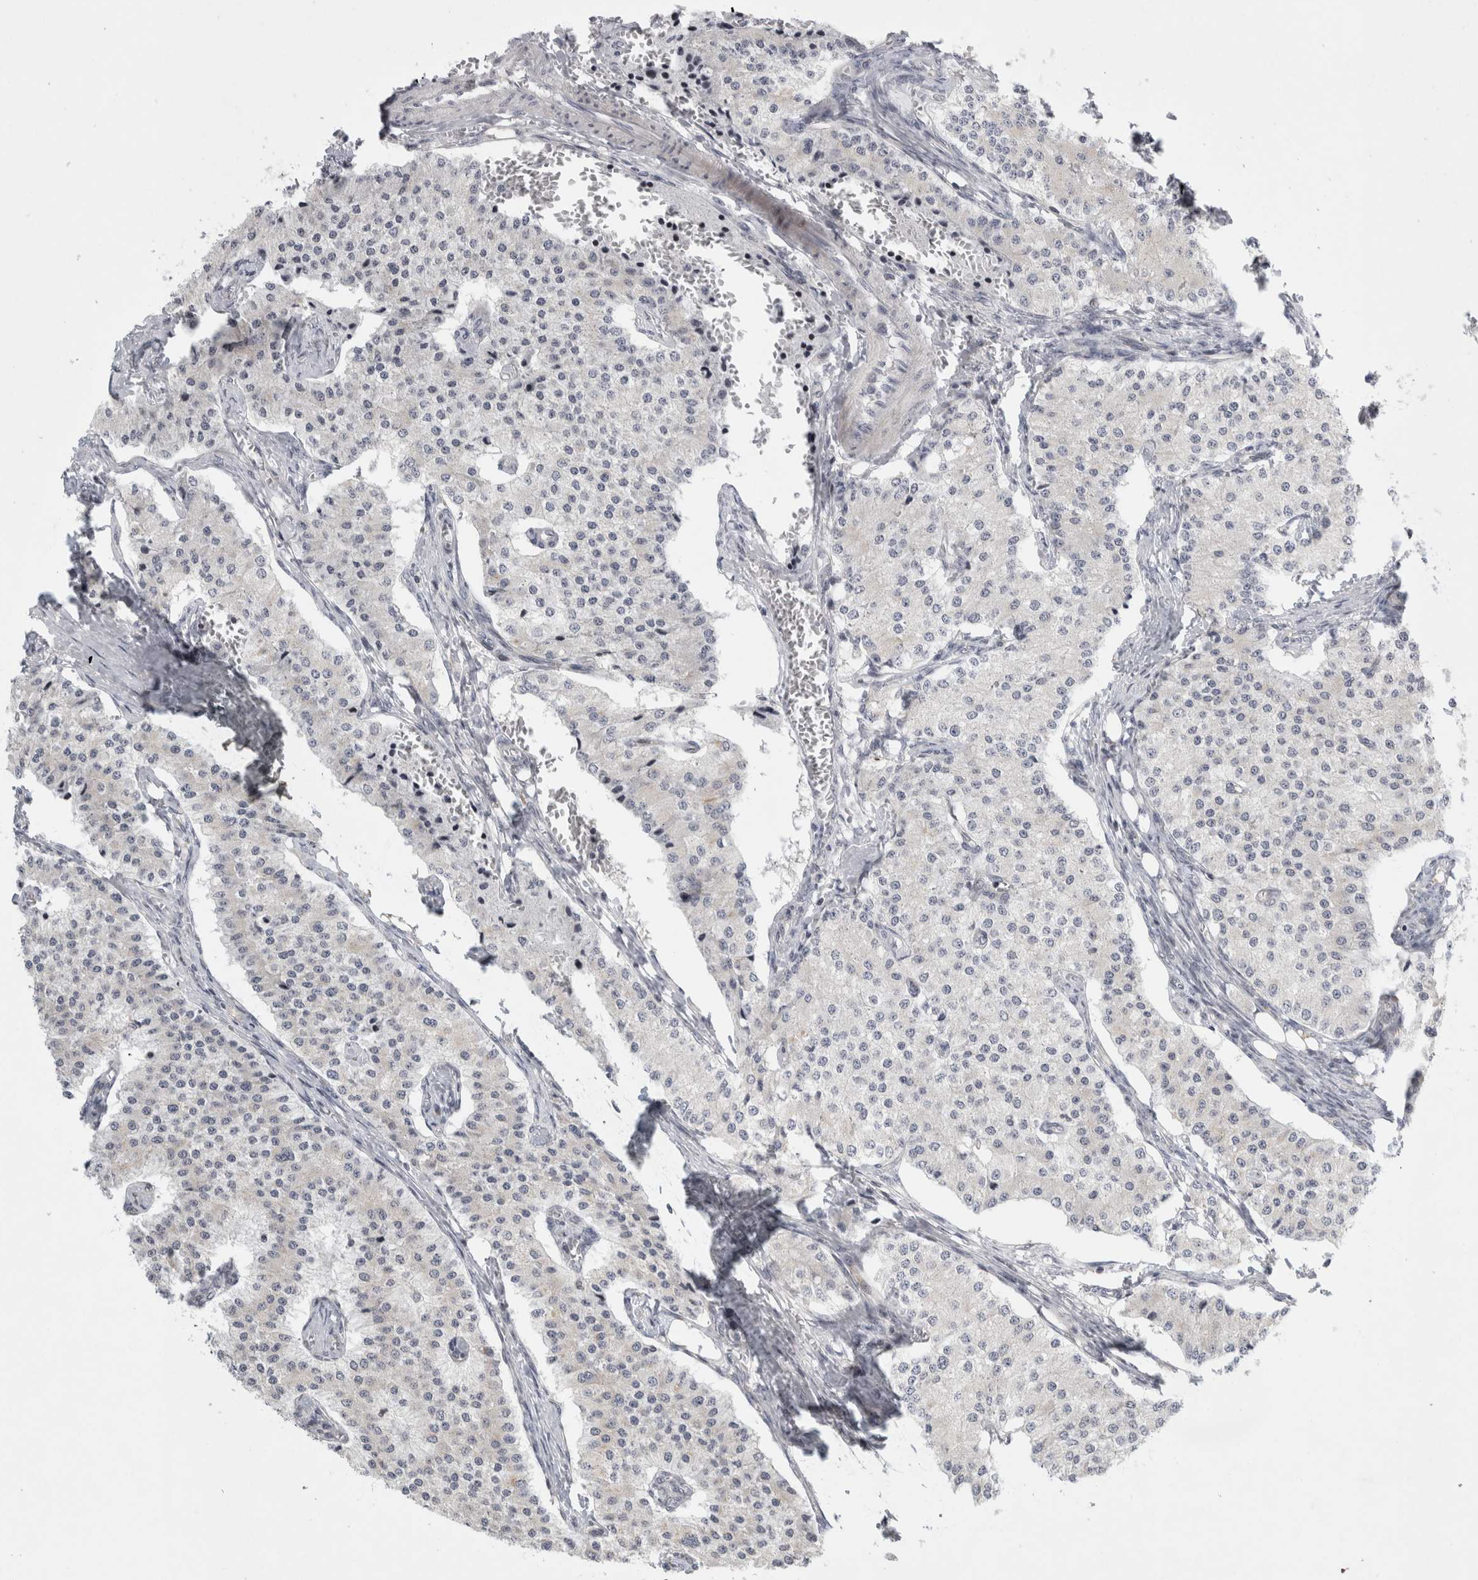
{"staining": {"intensity": "negative", "quantity": "none", "location": "none"}, "tissue": "carcinoid", "cell_type": "Tumor cells", "image_type": "cancer", "snomed": [{"axis": "morphology", "description": "Carcinoid, malignant, NOS"}, {"axis": "topography", "description": "Colon"}], "caption": "Malignant carcinoid was stained to show a protein in brown. There is no significant expression in tumor cells.", "gene": "UTP25", "patient": {"sex": "female", "age": 52}}